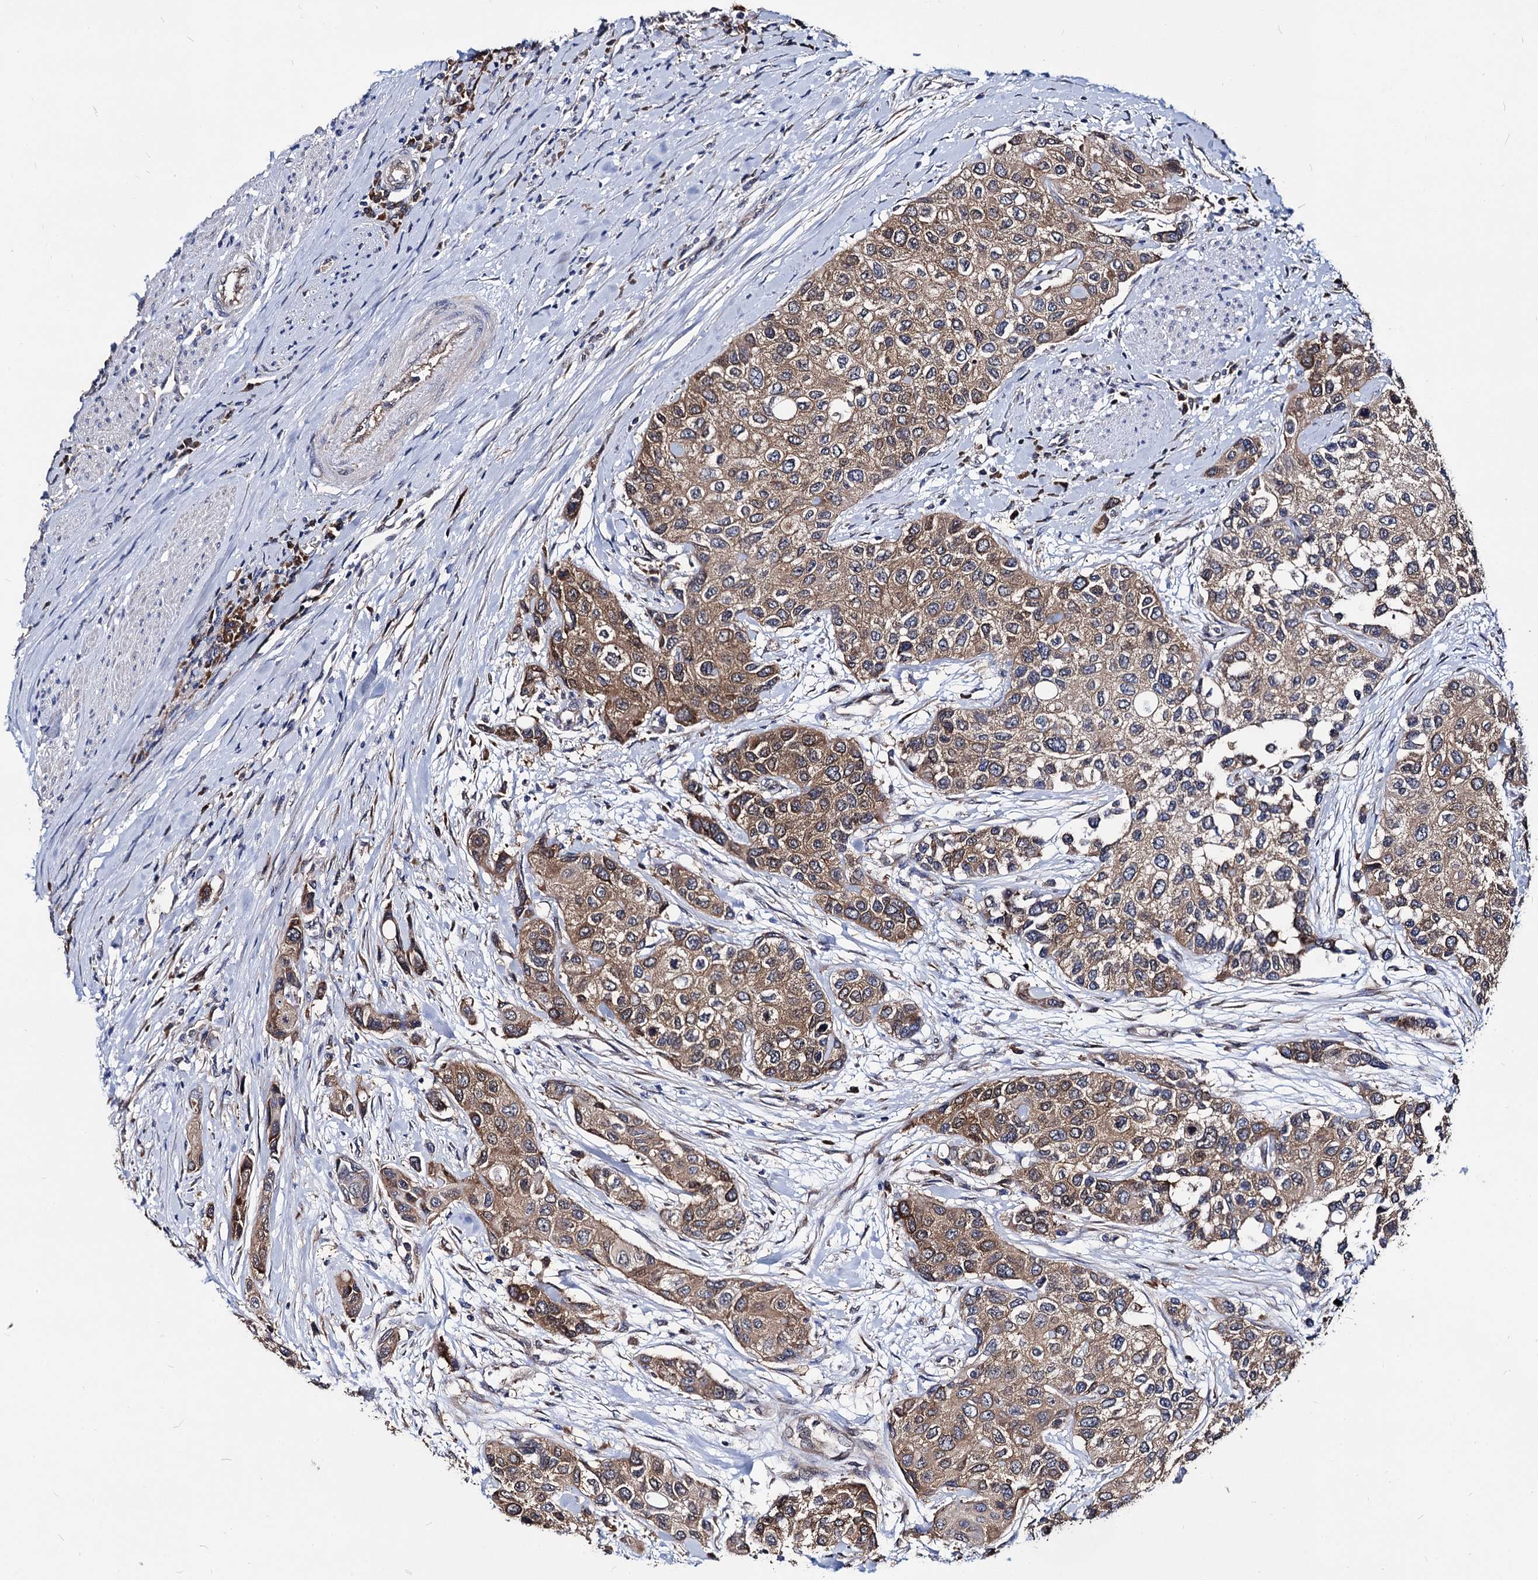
{"staining": {"intensity": "moderate", "quantity": ">75%", "location": "cytoplasmic/membranous"}, "tissue": "urothelial cancer", "cell_type": "Tumor cells", "image_type": "cancer", "snomed": [{"axis": "morphology", "description": "Normal tissue, NOS"}, {"axis": "morphology", "description": "Urothelial carcinoma, High grade"}, {"axis": "topography", "description": "Vascular tissue"}, {"axis": "topography", "description": "Urinary bladder"}], "caption": "Immunohistochemistry staining of urothelial carcinoma (high-grade), which exhibits medium levels of moderate cytoplasmic/membranous positivity in about >75% of tumor cells indicating moderate cytoplasmic/membranous protein expression. The staining was performed using DAB (brown) for protein detection and nuclei were counterstained in hematoxylin (blue).", "gene": "NME1", "patient": {"sex": "female", "age": 56}}